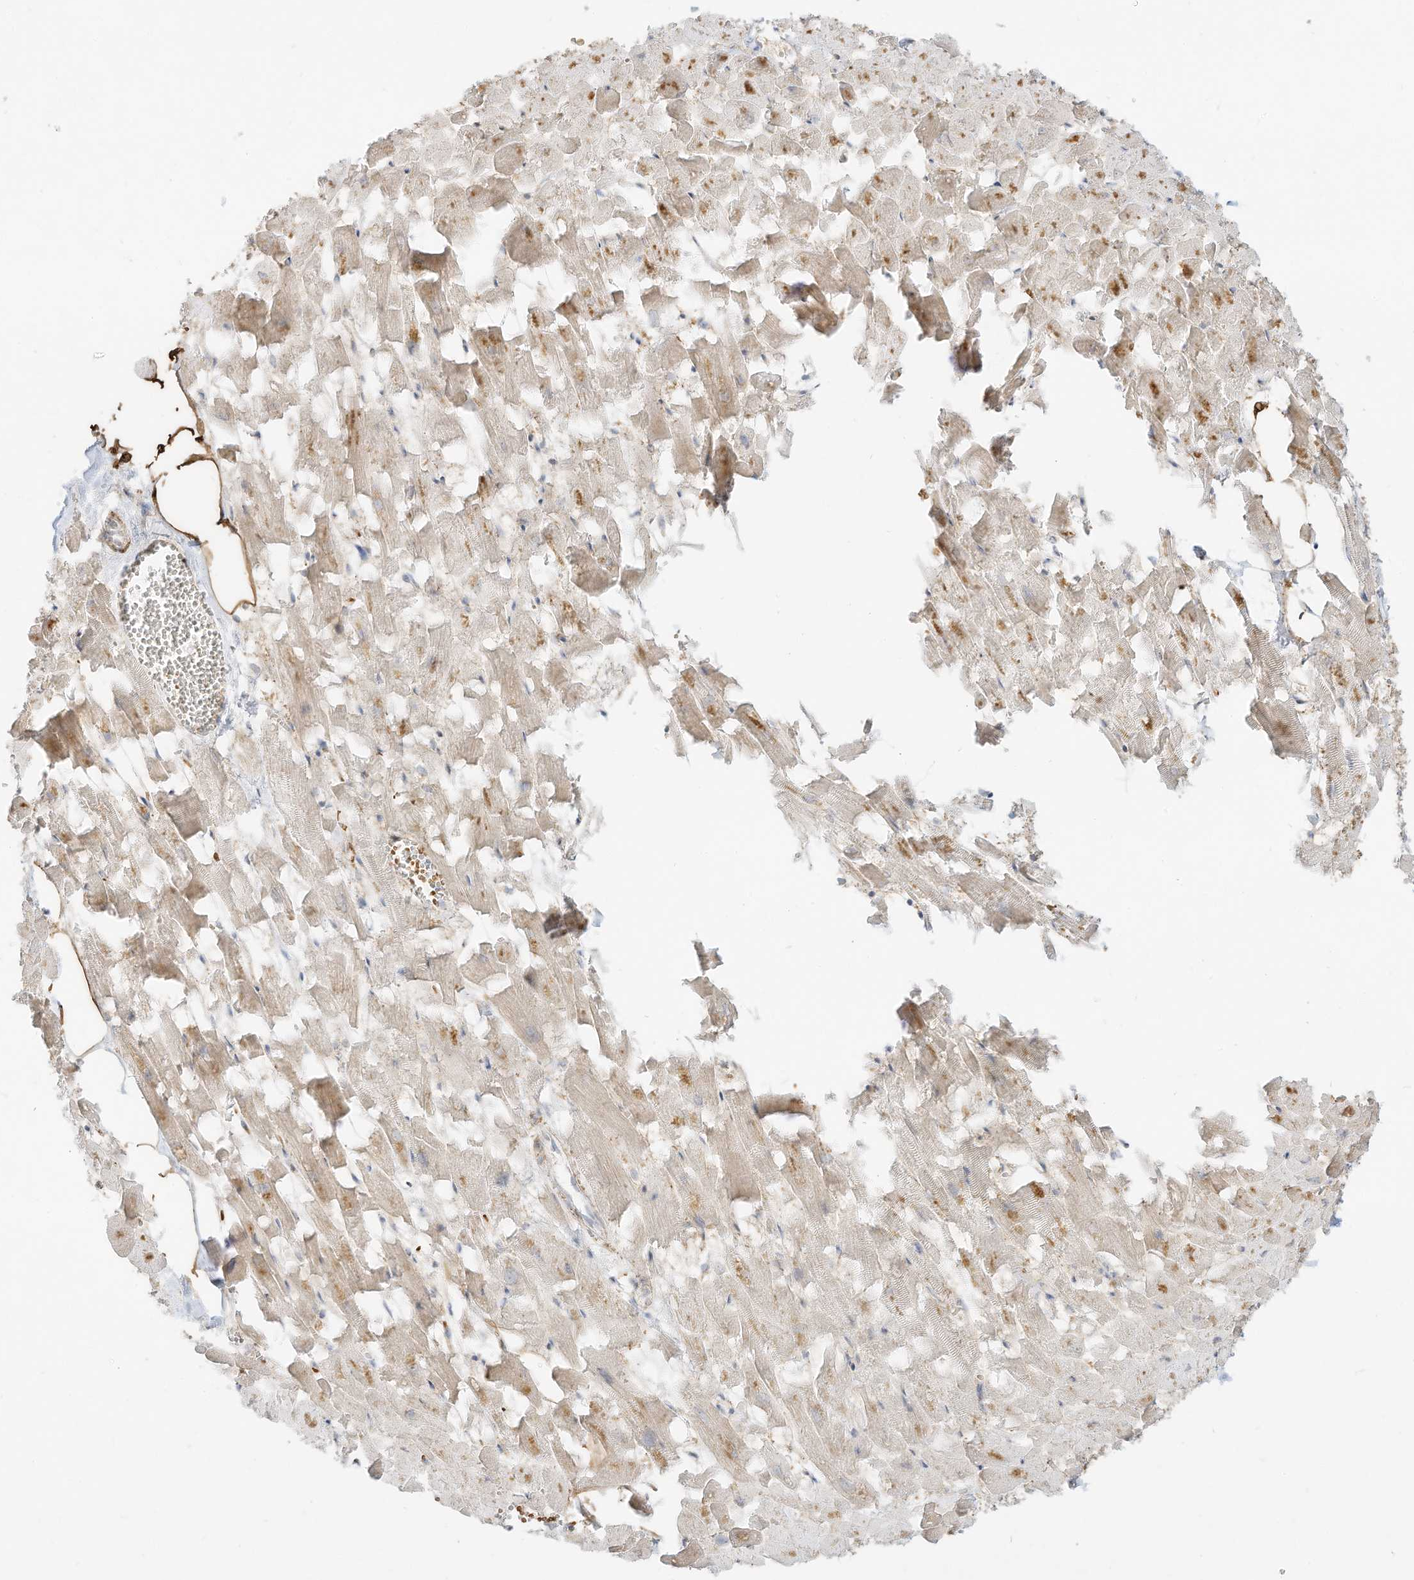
{"staining": {"intensity": "weak", "quantity": ">75%", "location": "cytoplasmic/membranous"}, "tissue": "heart muscle", "cell_type": "Cardiomyocytes", "image_type": "normal", "snomed": [{"axis": "morphology", "description": "Normal tissue, NOS"}, {"axis": "topography", "description": "Heart"}], "caption": "Immunohistochemical staining of benign heart muscle demonstrates >75% levels of weak cytoplasmic/membranous protein staining in approximately >75% of cardiomyocytes. (IHC, brightfield microscopy, high magnification).", "gene": "OFD1", "patient": {"sex": "female", "age": 64}}